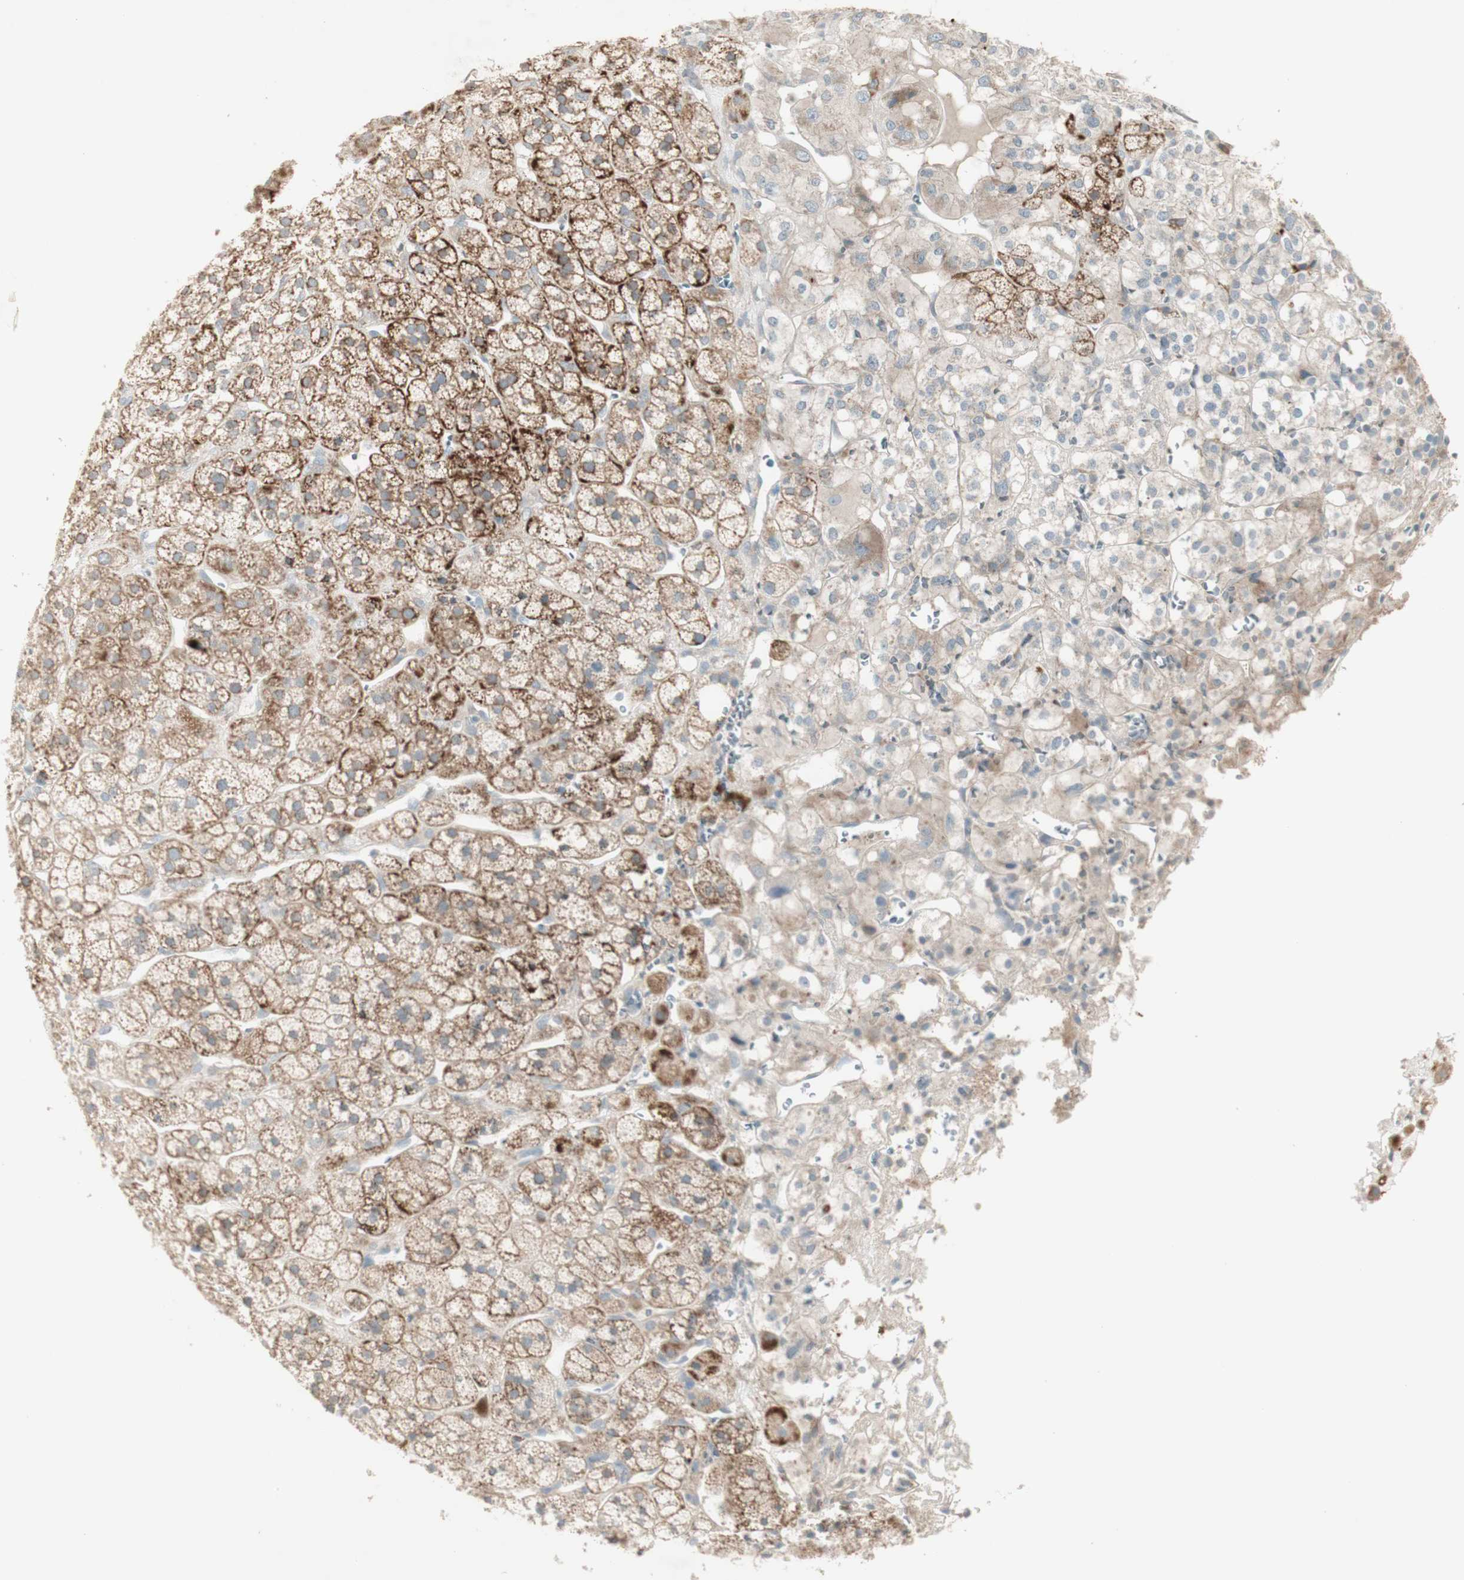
{"staining": {"intensity": "moderate", "quantity": ">75%", "location": "cytoplasmic/membranous"}, "tissue": "adrenal gland", "cell_type": "Glandular cells", "image_type": "normal", "snomed": [{"axis": "morphology", "description": "Normal tissue, NOS"}, {"axis": "topography", "description": "Adrenal gland"}], "caption": "Immunohistochemical staining of benign human adrenal gland displays moderate cytoplasmic/membranous protein expression in about >75% of glandular cells.", "gene": "PTGER4", "patient": {"sex": "male", "age": 56}}